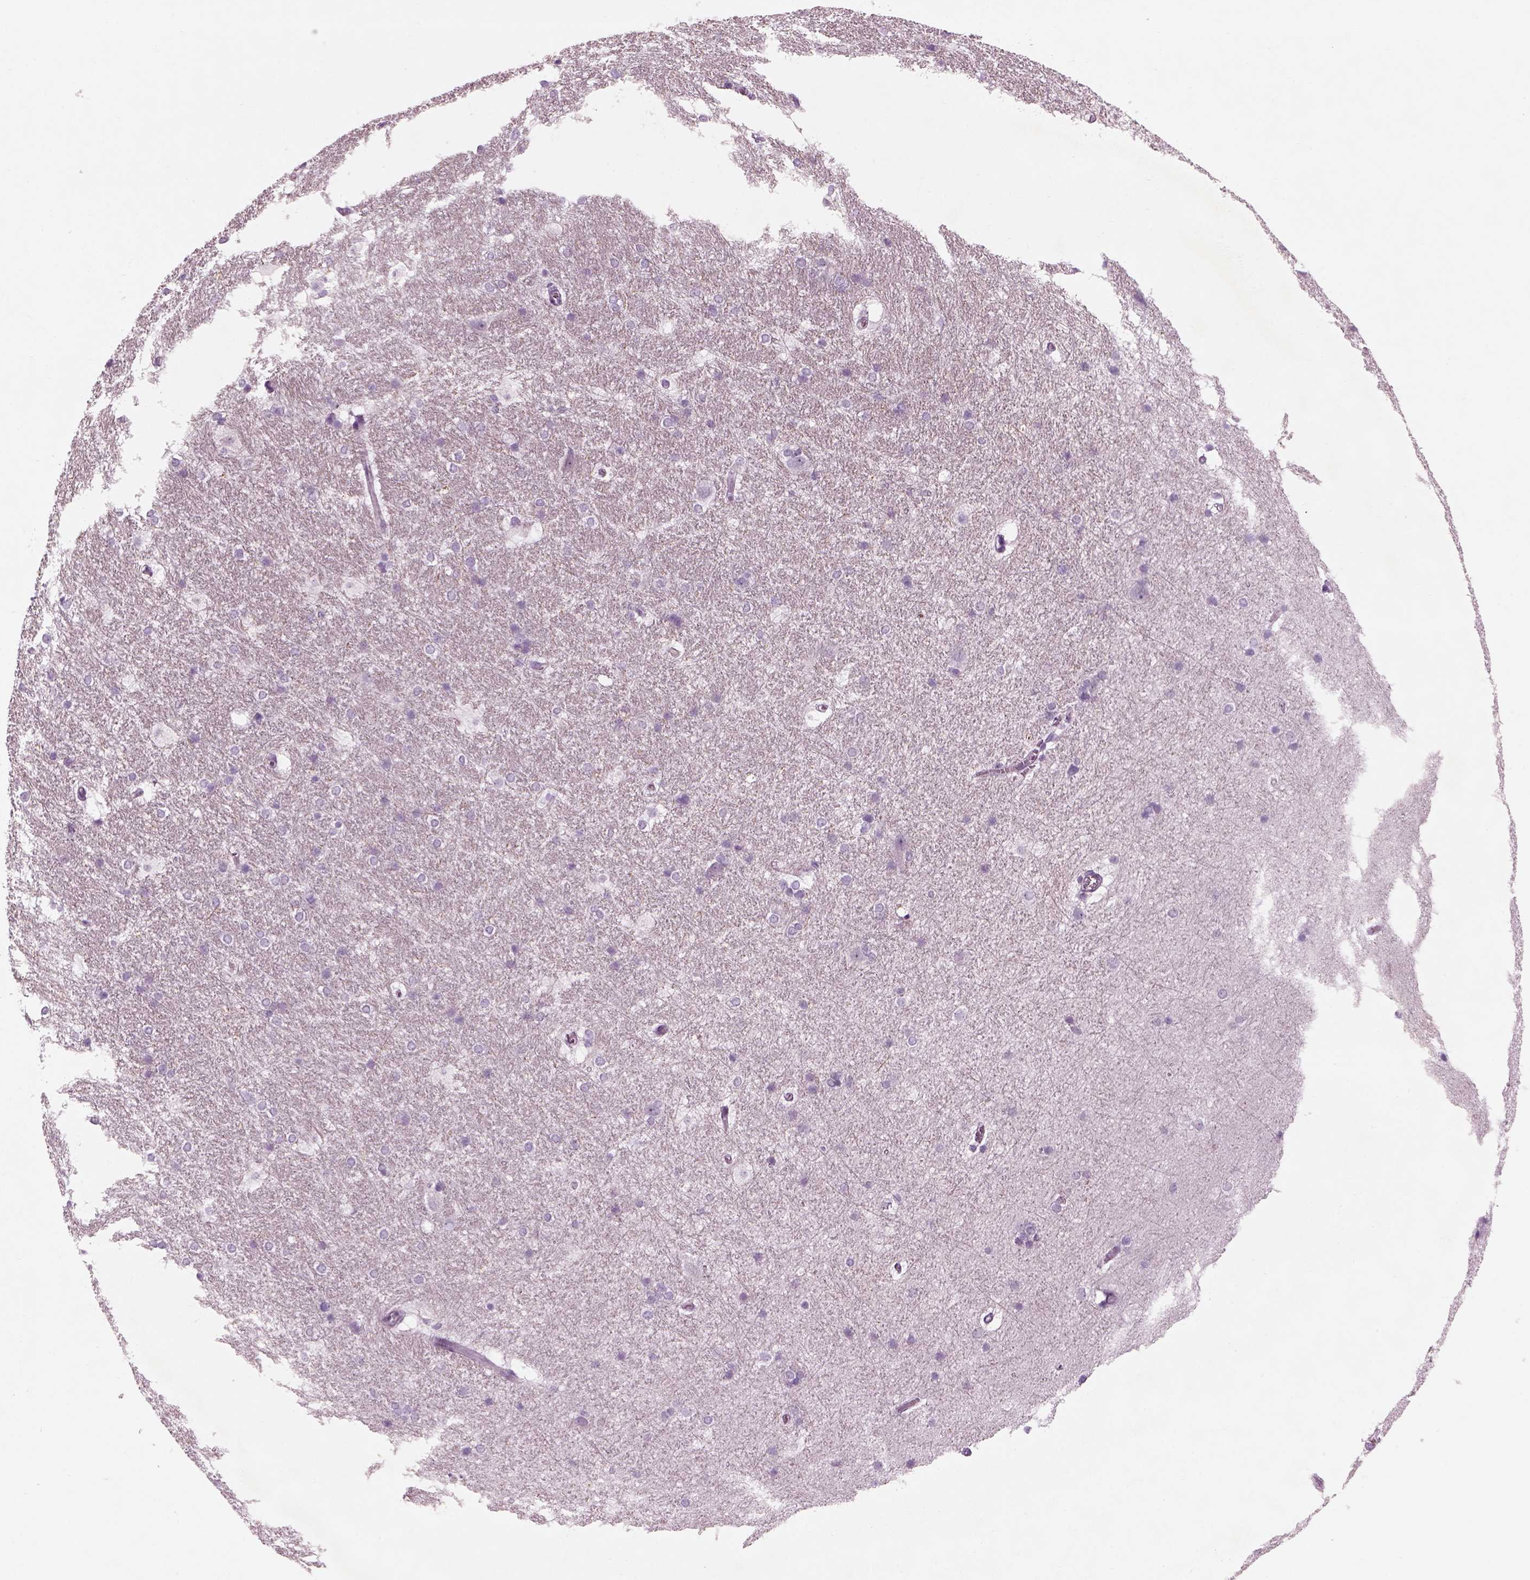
{"staining": {"intensity": "negative", "quantity": "none", "location": "none"}, "tissue": "hippocampus", "cell_type": "Glial cells", "image_type": "normal", "snomed": [{"axis": "morphology", "description": "Normal tissue, NOS"}, {"axis": "topography", "description": "Cerebral cortex"}, {"axis": "topography", "description": "Hippocampus"}], "caption": "High magnification brightfield microscopy of normal hippocampus stained with DAB (brown) and counterstained with hematoxylin (blue): glial cells show no significant staining. (DAB immunohistochemistry, high magnification).", "gene": "PABPC1L2A", "patient": {"sex": "female", "age": 19}}